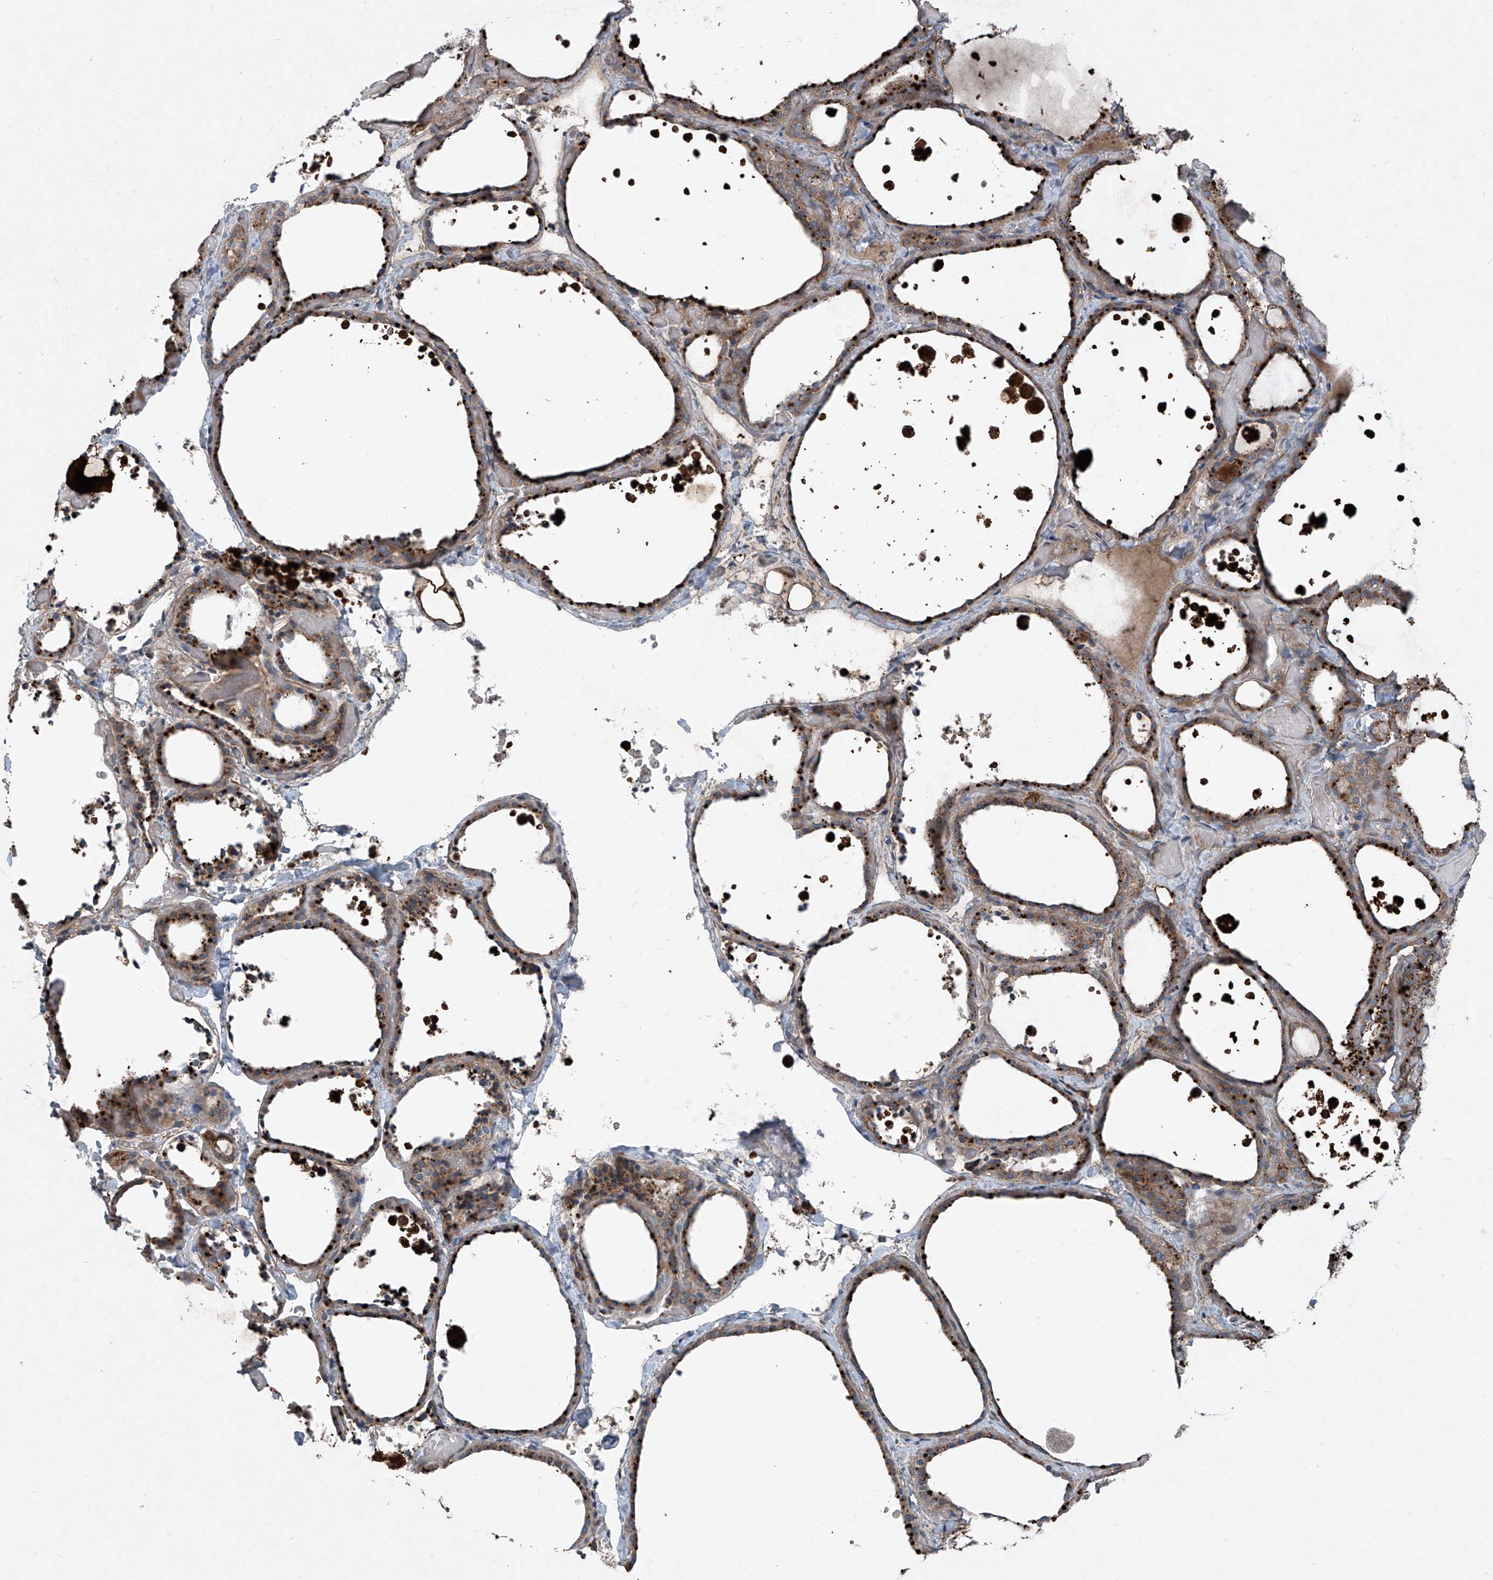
{"staining": {"intensity": "moderate", "quantity": ">75%", "location": "cytoplasmic/membranous"}, "tissue": "thyroid gland", "cell_type": "Glandular cells", "image_type": "normal", "snomed": [{"axis": "morphology", "description": "Normal tissue, NOS"}, {"axis": "topography", "description": "Thyroid gland"}], "caption": "An image showing moderate cytoplasmic/membranous staining in approximately >75% of glandular cells in unremarkable thyroid gland, as visualized by brown immunohistochemical staining.", "gene": "FOXRED2", "patient": {"sex": "female", "age": 44}}